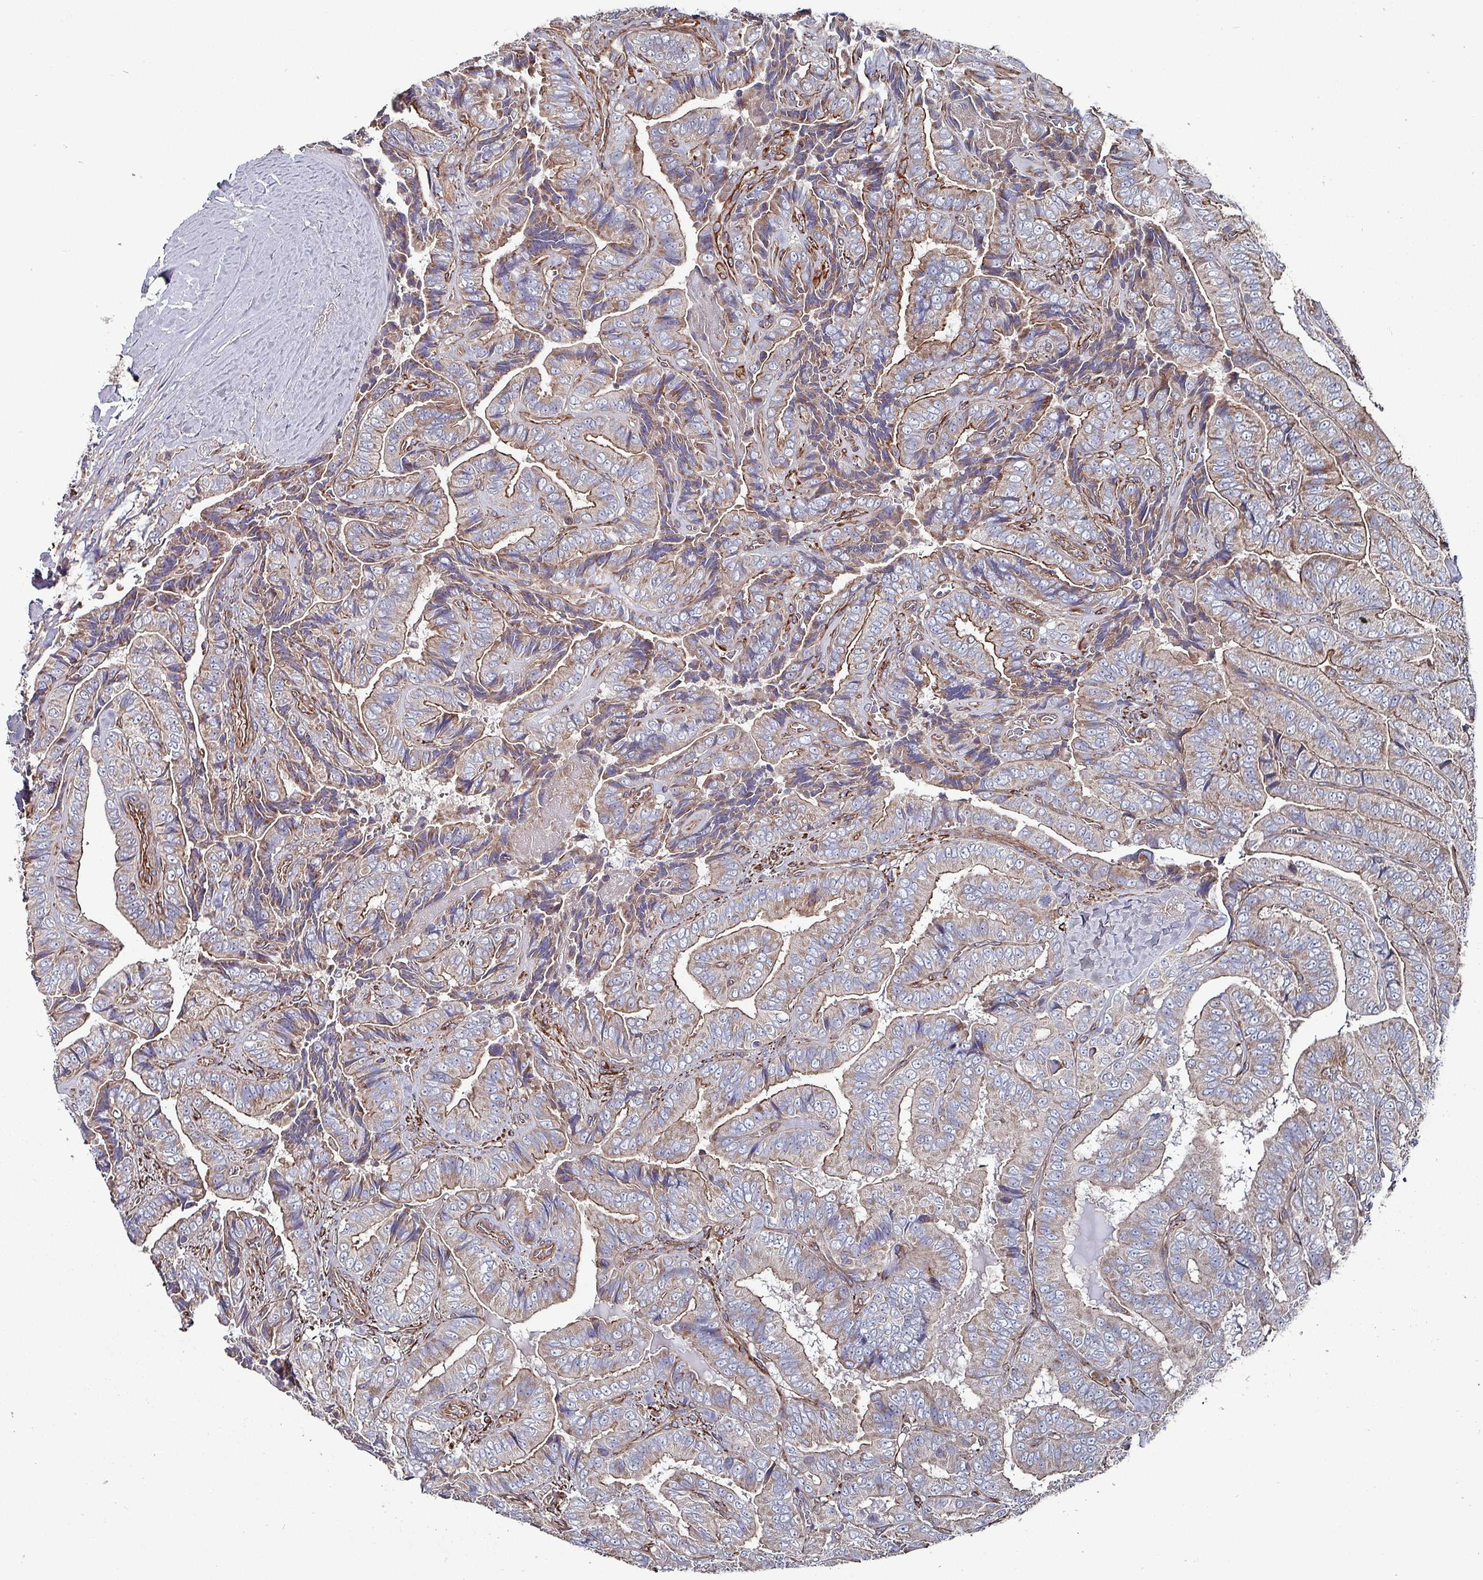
{"staining": {"intensity": "weak", "quantity": "25%-75%", "location": "cytoplasmic/membranous"}, "tissue": "thyroid cancer", "cell_type": "Tumor cells", "image_type": "cancer", "snomed": [{"axis": "morphology", "description": "Papillary adenocarcinoma, NOS"}, {"axis": "topography", "description": "Thyroid gland"}], "caption": "Immunohistochemical staining of human papillary adenocarcinoma (thyroid) reveals low levels of weak cytoplasmic/membranous staining in about 25%-75% of tumor cells.", "gene": "ANO10", "patient": {"sex": "male", "age": 61}}